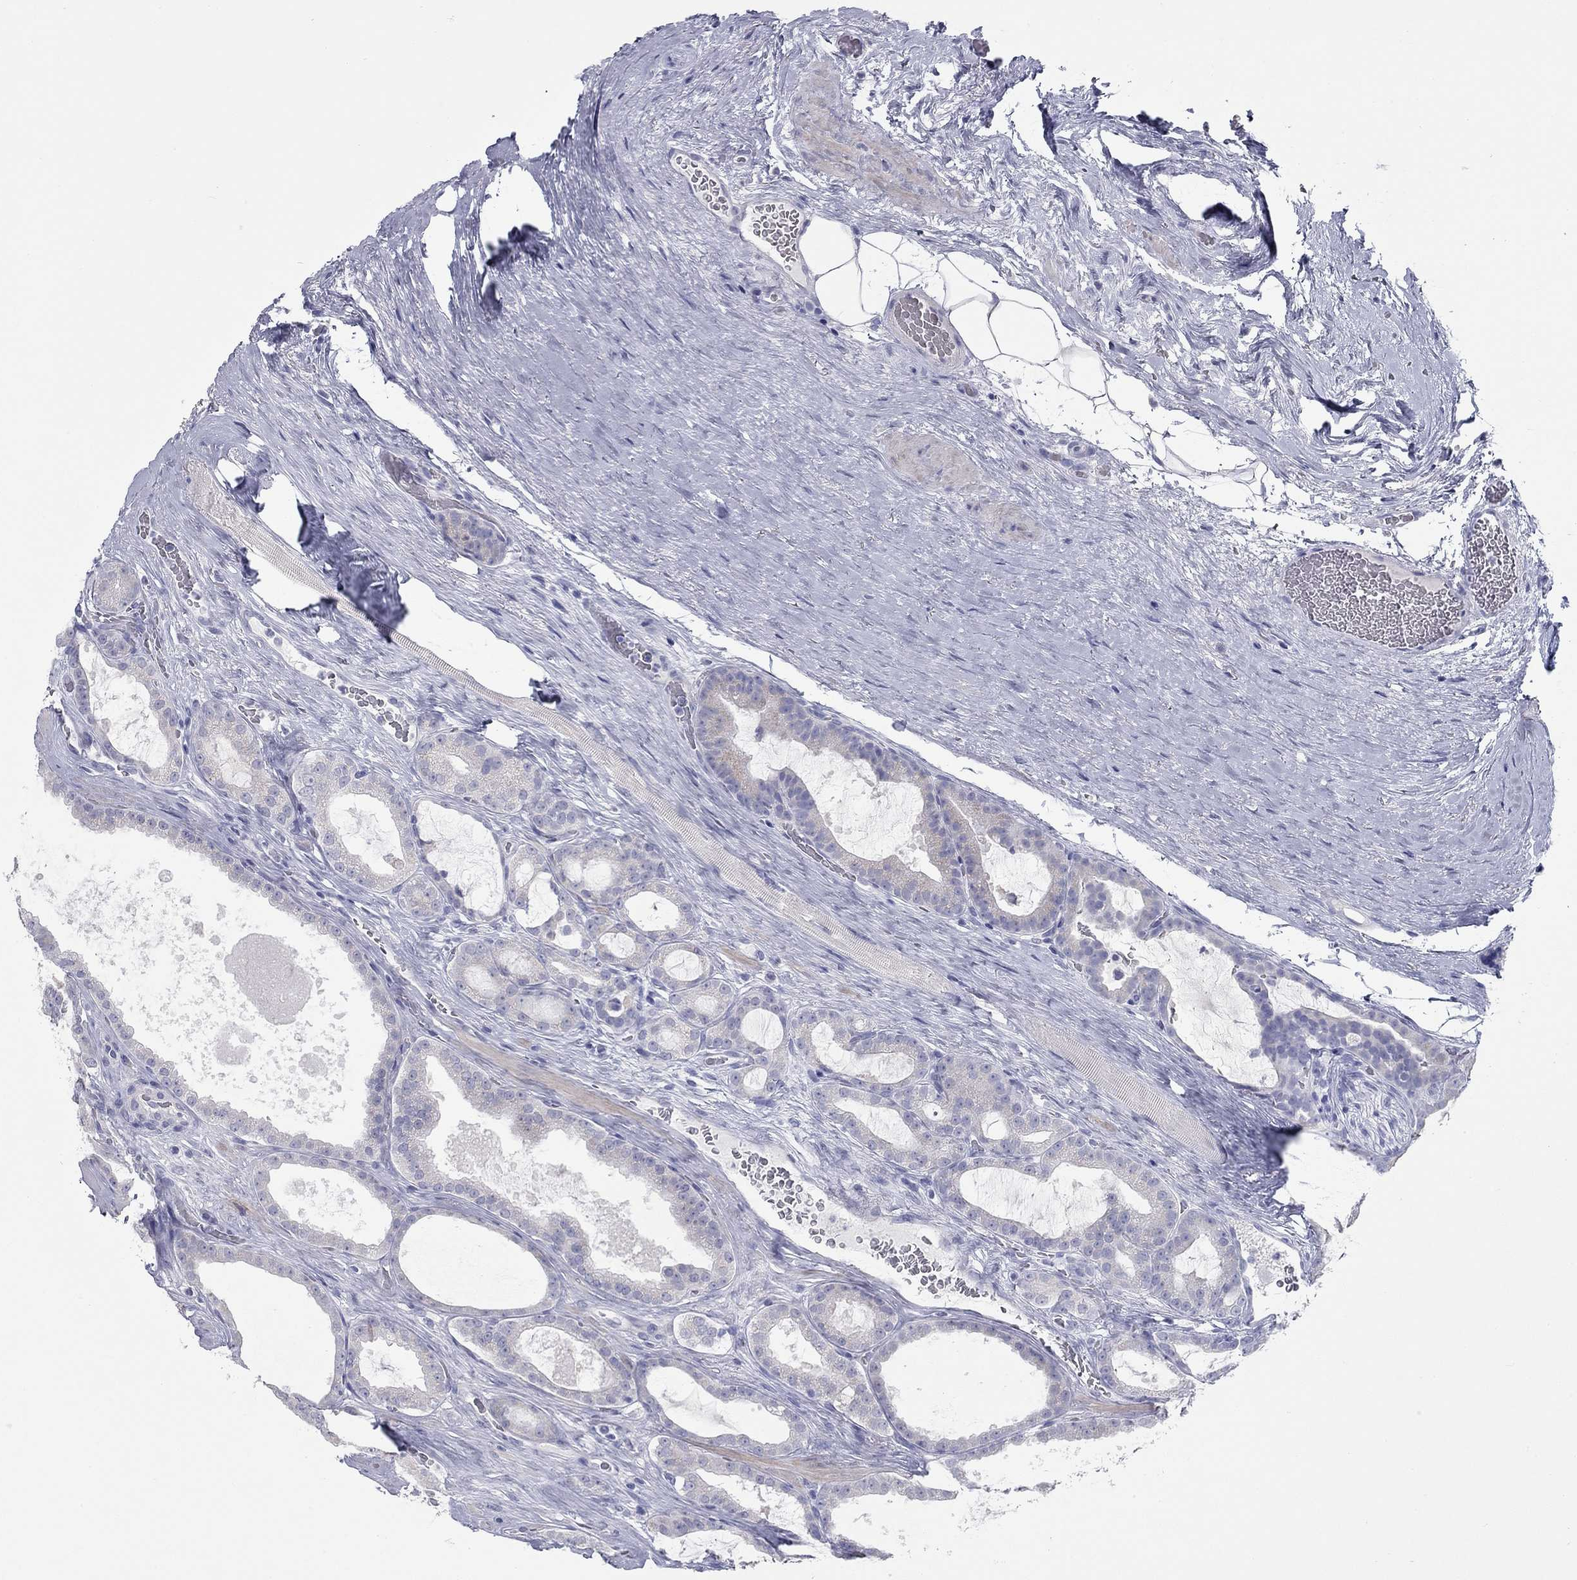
{"staining": {"intensity": "negative", "quantity": "none", "location": "none"}, "tissue": "prostate cancer", "cell_type": "Tumor cells", "image_type": "cancer", "snomed": [{"axis": "morphology", "description": "Adenocarcinoma, NOS"}, {"axis": "topography", "description": "Prostate"}], "caption": "This is an immunohistochemistry (IHC) histopathology image of adenocarcinoma (prostate). There is no staining in tumor cells.", "gene": "KIRREL2", "patient": {"sex": "male", "age": 67}}